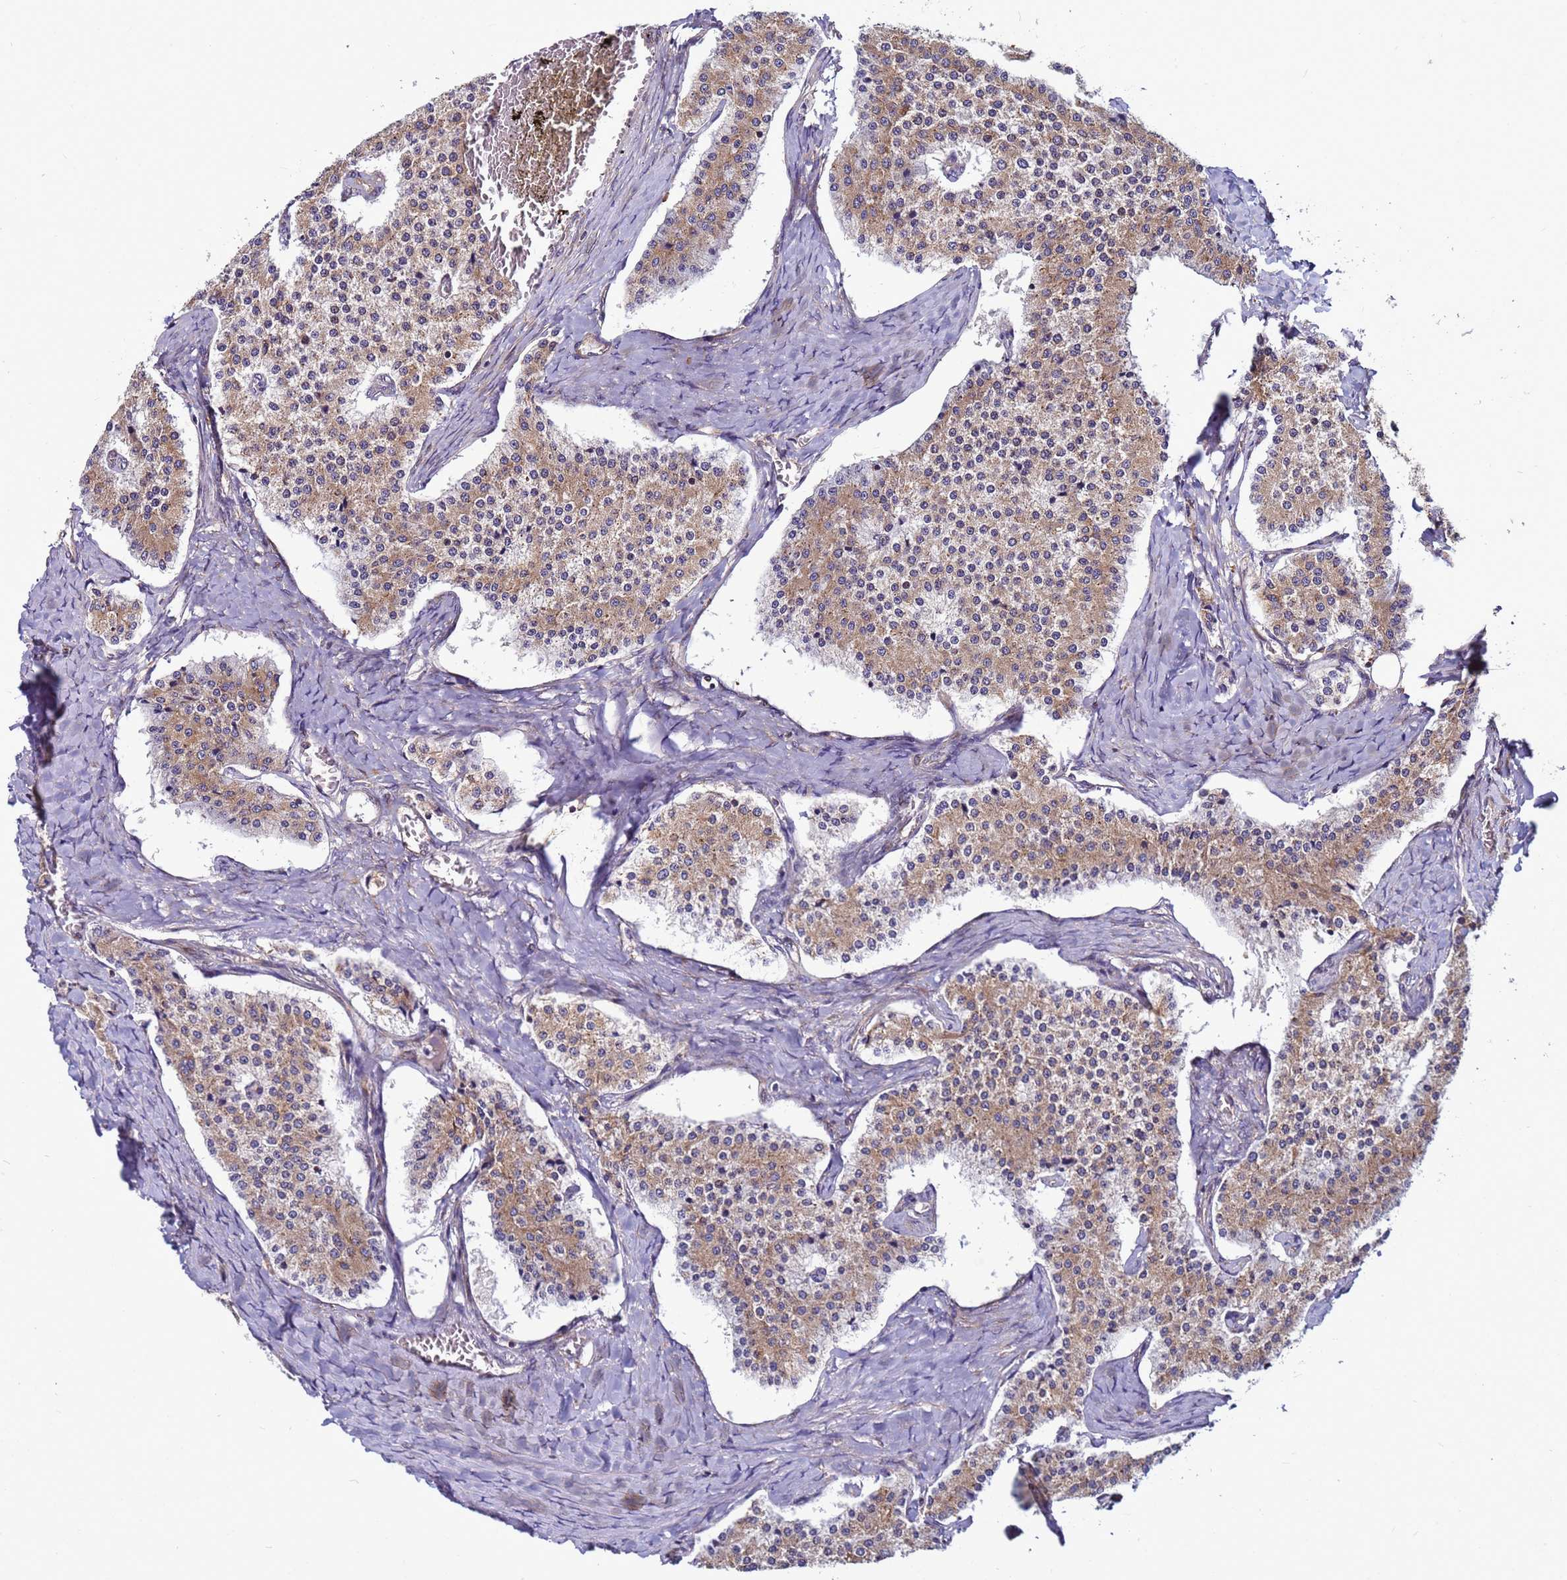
{"staining": {"intensity": "weak", "quantity": ">75%", "location": "cytoplasmic/membranous"}, "tissue": "carcinoid", "cell_type": "Tumor cells", "image_type": "cancer", "snomed": [{"axis": "morphology", "description": "Carcinoid, malignant, NOS"}, {"axis": "topography", "description": "Colon"}], "caption": "This is an image of IHC staining of malignant carcinoid, which shows weak expression in the cytoplasmic/membranous of tumor cells.", "gene": "MCRIP1", "patient": {"sex": "female", "age": 52}}